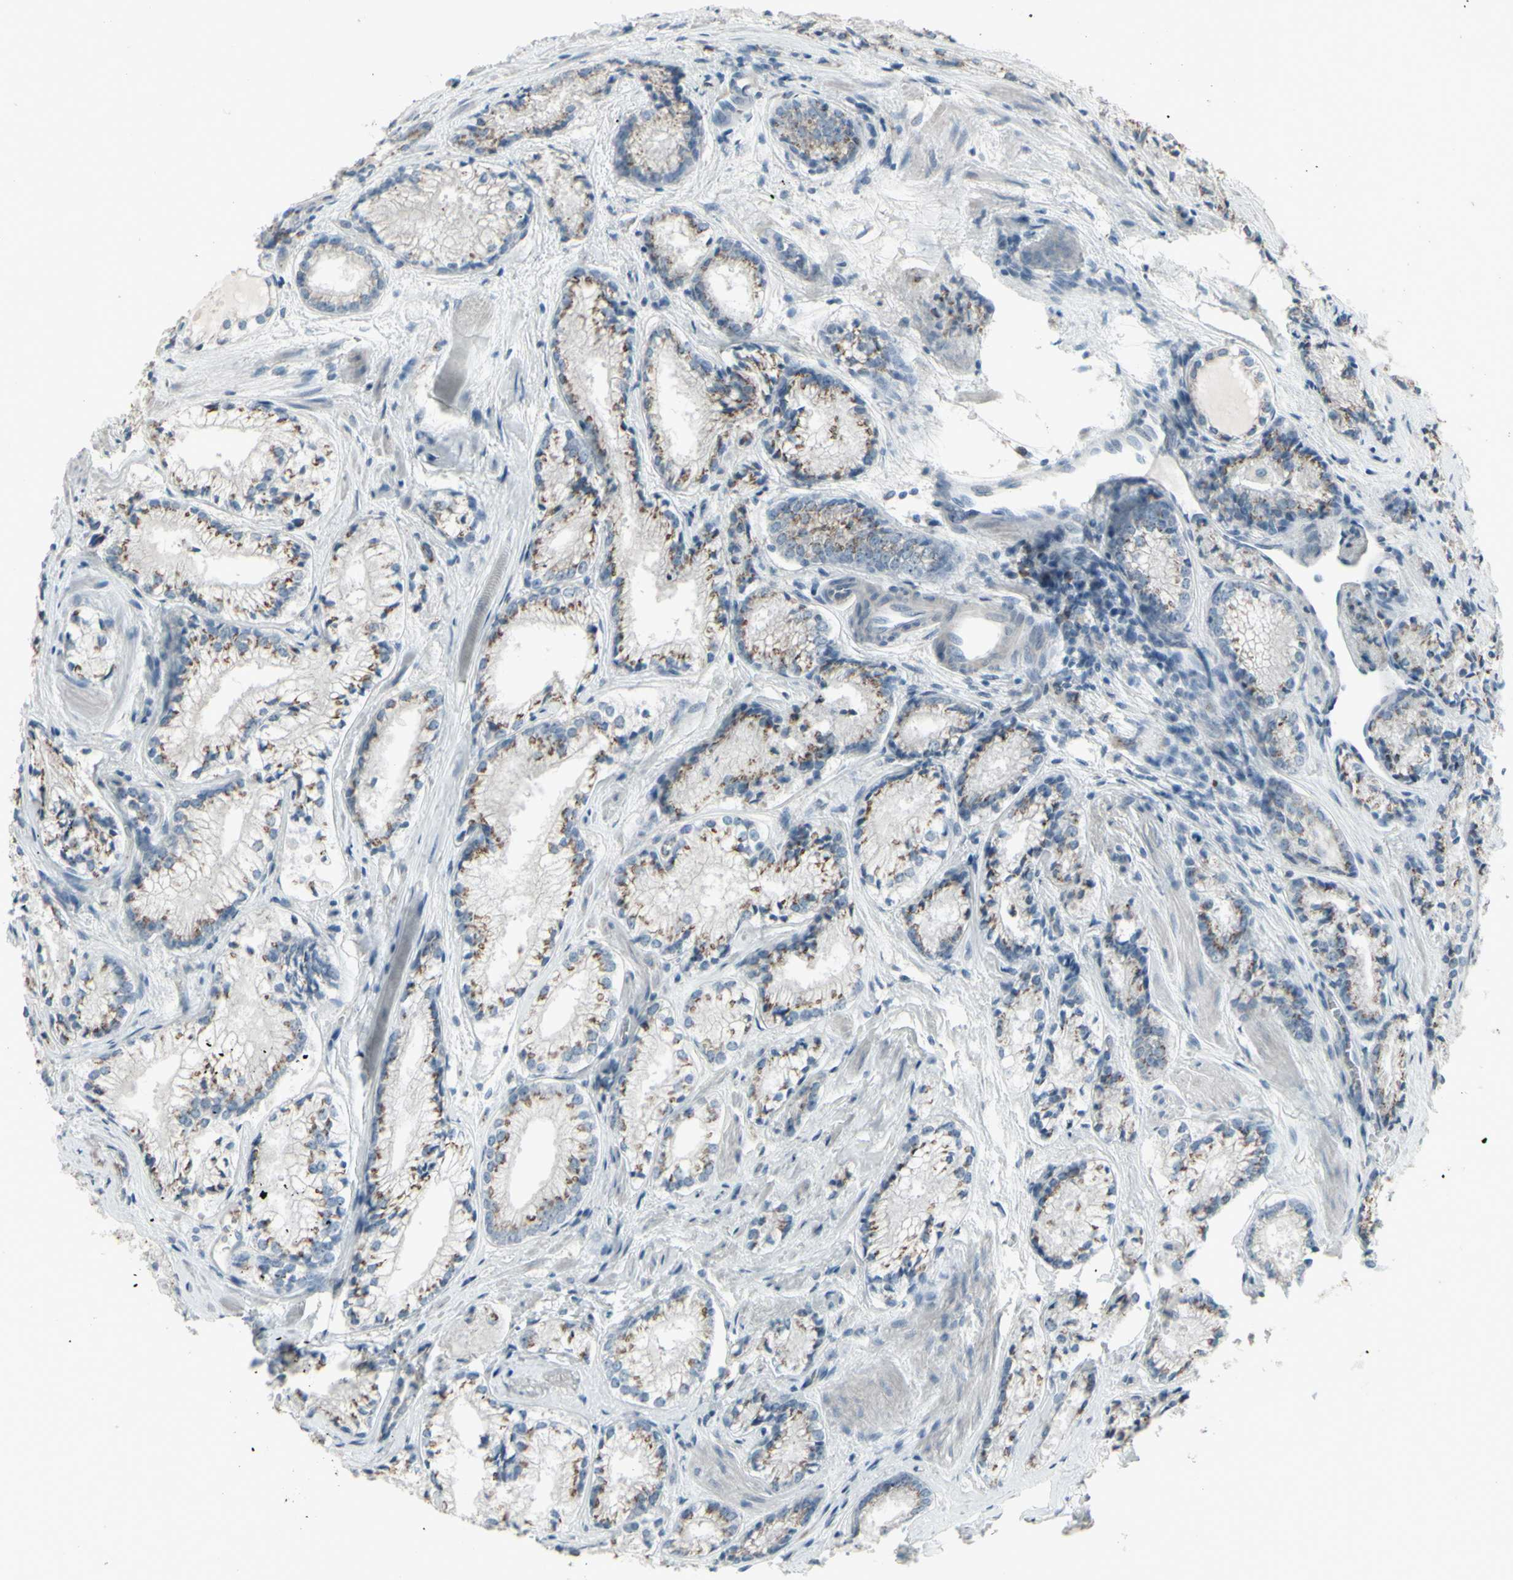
{"staining": {"intensity": "moderate", "quantity": "25%-75%", "location": "cytoplasmic/membranous"}, "tissue": "prostate cancer", "cell_type": "Tumor cells", "image_type": "cancer", "snomed": [{"axis": "morphology", "description": "Adenocarcinoma, Low grade"}, {"axis": "topography", "description": "Prostate"}], "caption": "Immunohistochemical staining of human prostate adenocarcinoma (low-grade) exhibits moderate cytoplasmic/membranous protein staining in approximately 25%-75% of tumor cells.", "gene": "CD79B", "patient": {"sex": "male", "age": 60}}